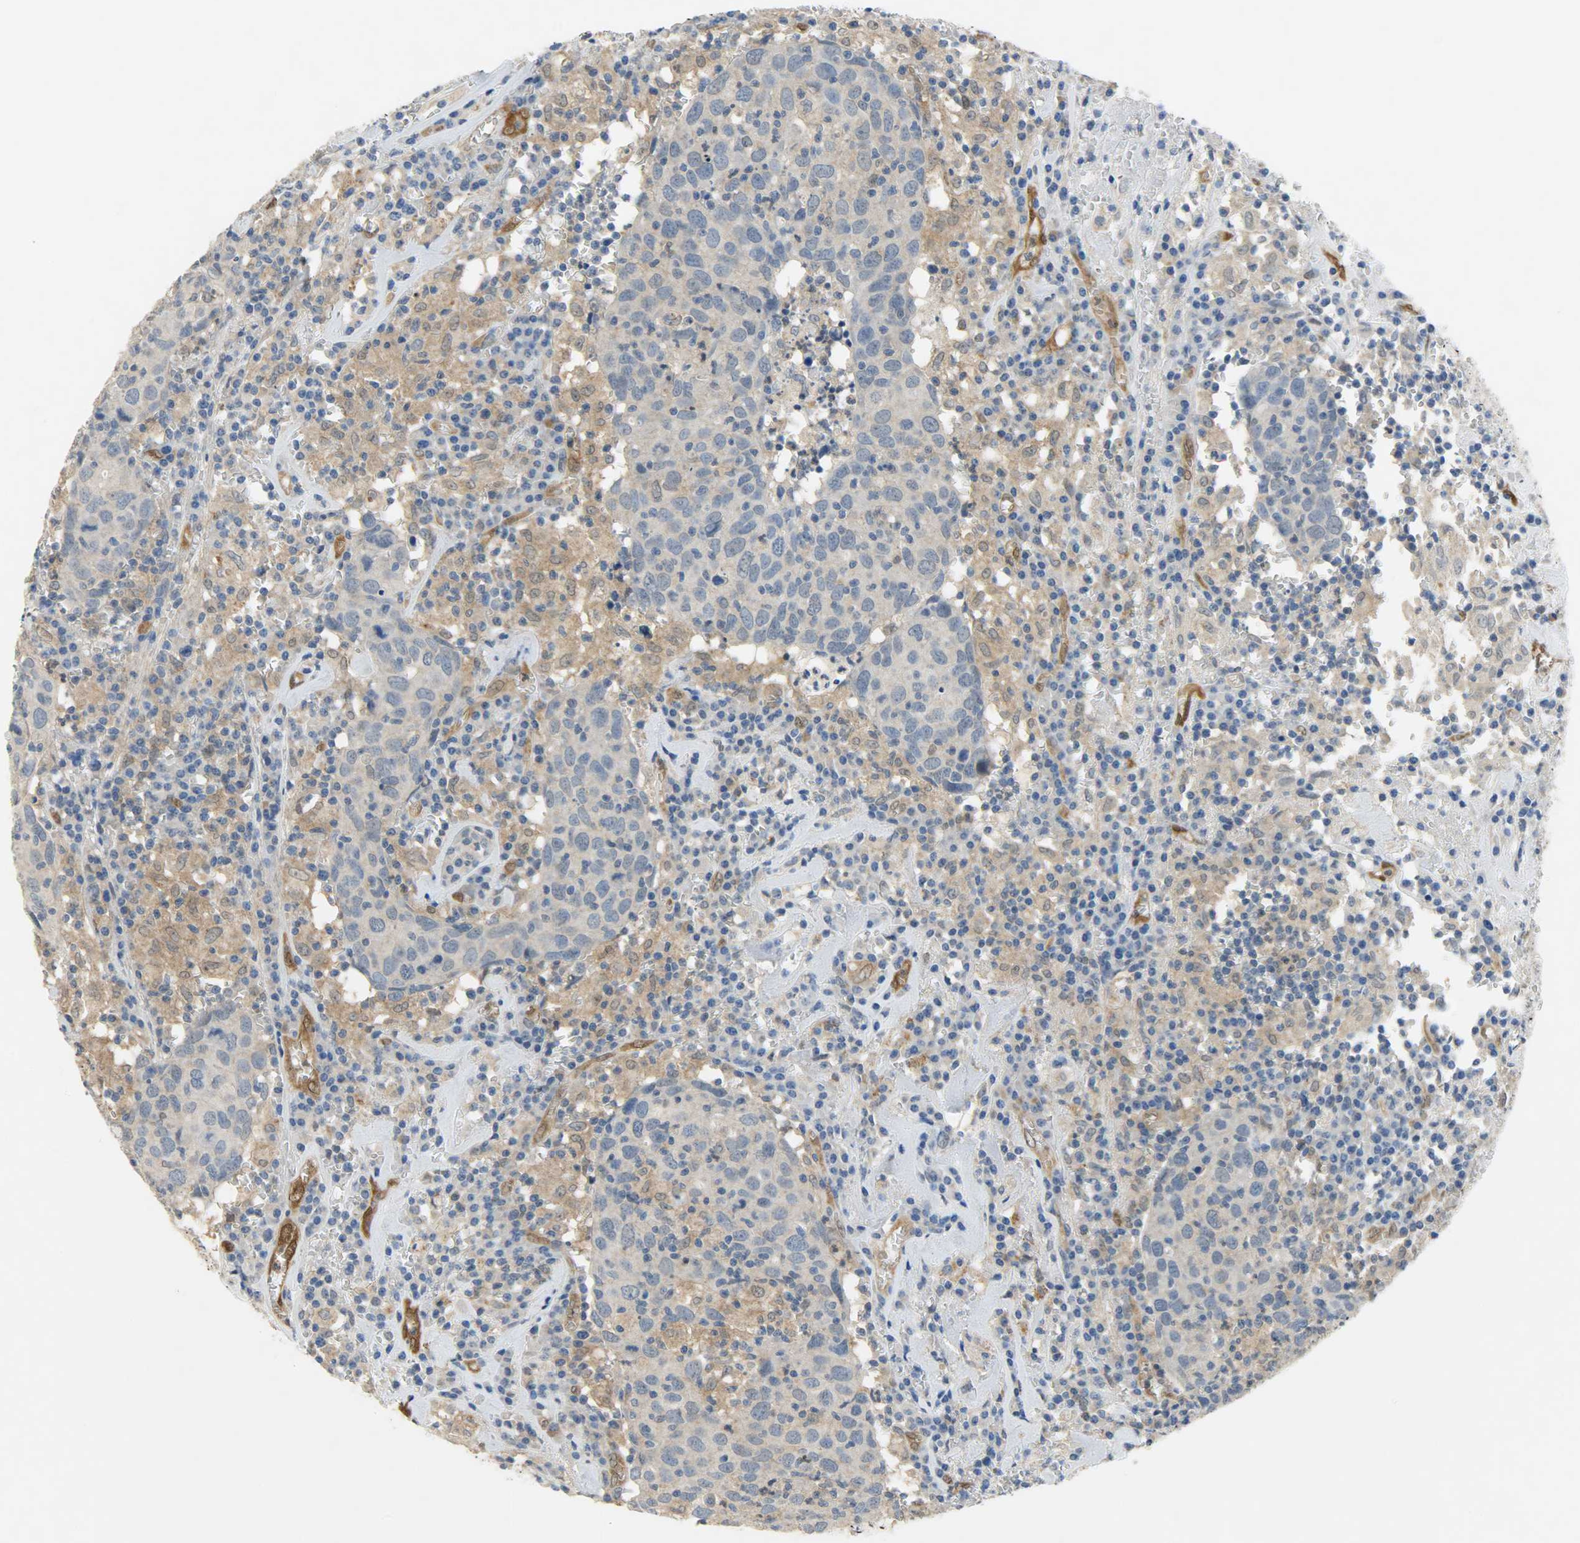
{"staining": {"intensity": "negative", "quantity": "none", "location": "none"}, "tissue": "head and neck cancer", "cell_type": "Tumor cells", "image_type": "cancer", "snomed": [{"axis": "morphology", "description": "Adenocarcinoma, NOS"}, {"axis": "topography", "description": "Salivary gland"}, {"axis": "topography", "description": "Head-Neck"}], "caption": "Immunohistochemical staining of head and neck cancer shows no significant staining in tumor cells. The staining was performed using DAB to visualize the protein expression in brown, while the nuclei were stained in blue with hematoxylin (Magnification: 20x).", "gene": "FKBP1A", "patient": {"sex": "female", "age": 65}}